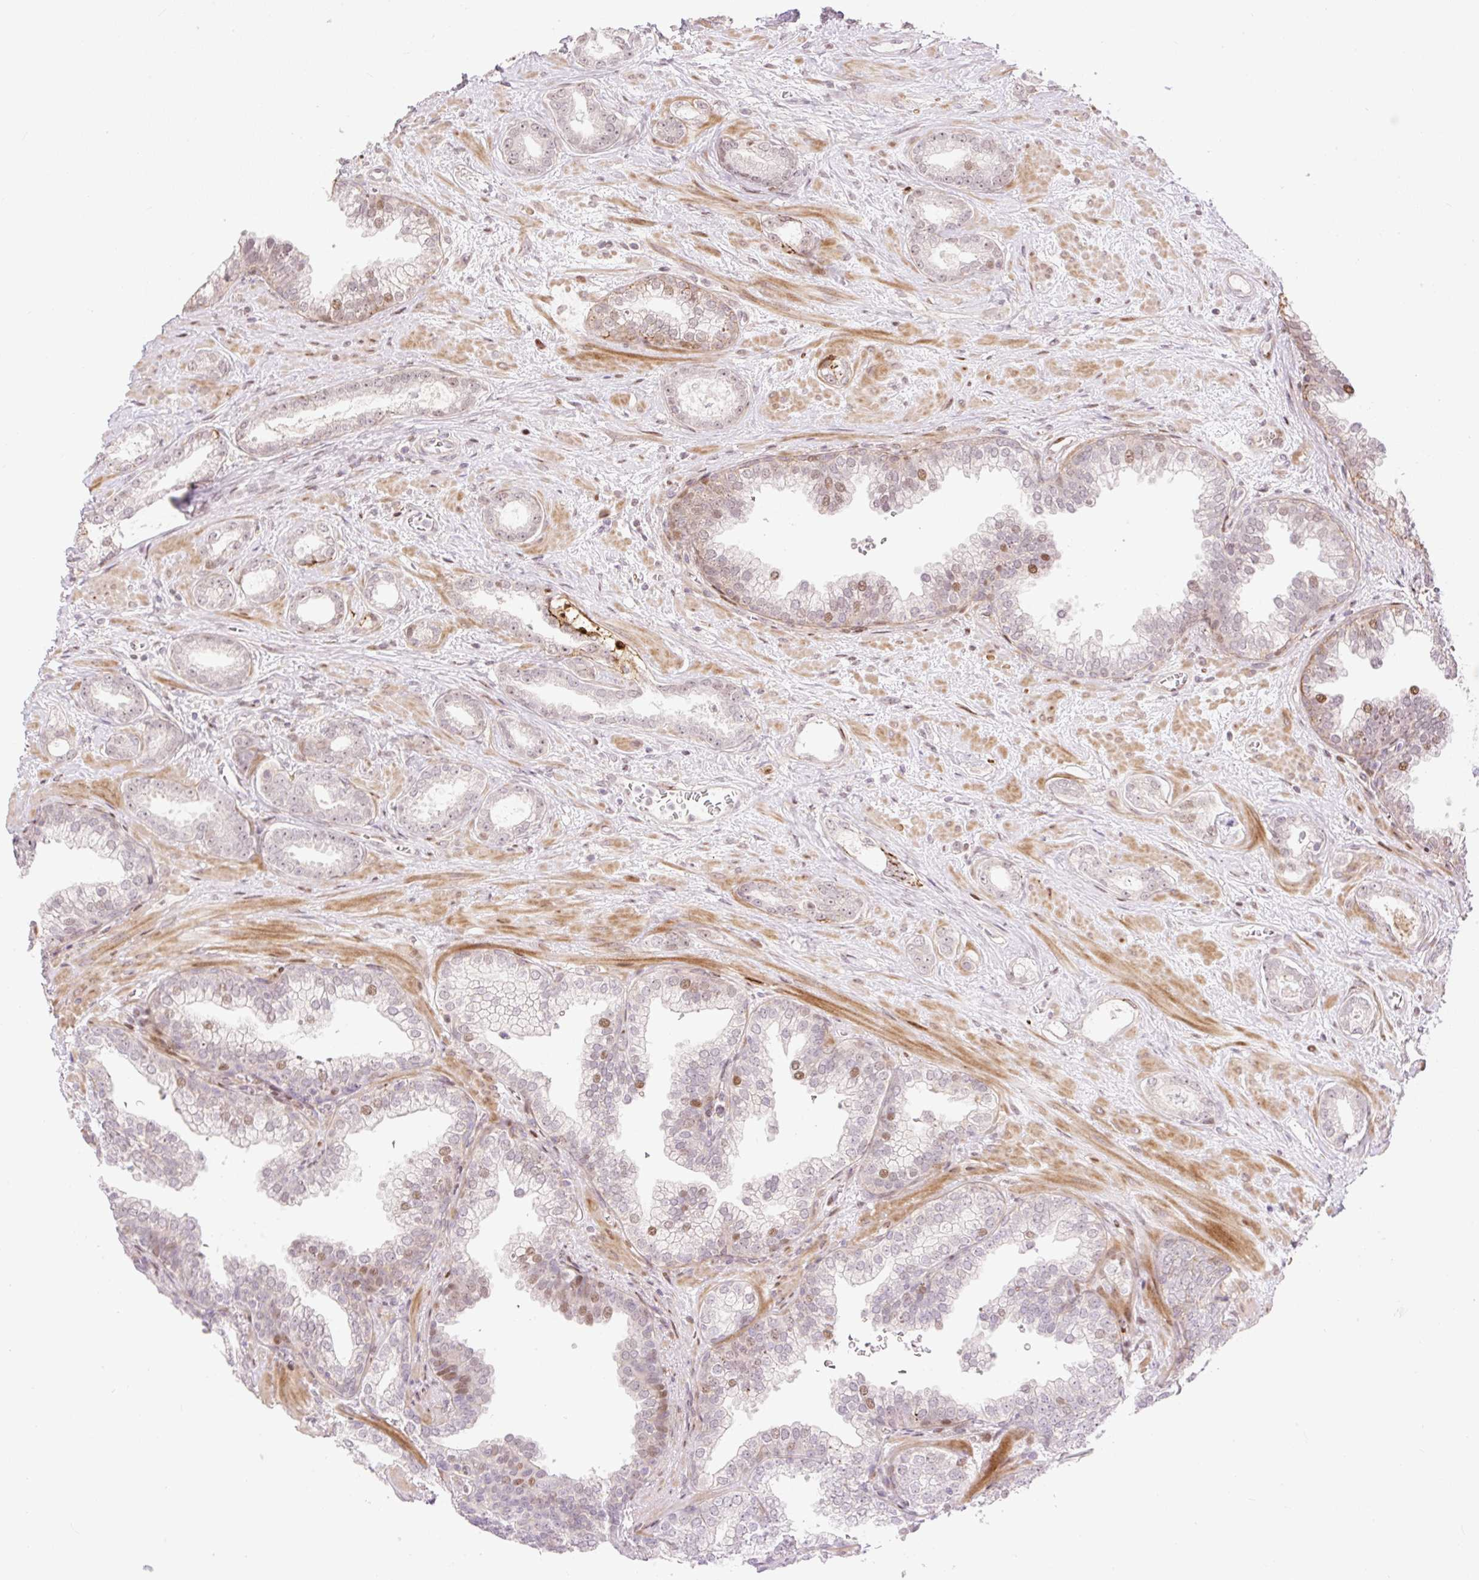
{"staining": {"intensity": "negative", "quantity": "none", "location": "none"}, "tissue": "prostate cancer", "cell_type": "Tumor cells", "image_type": "cancer", "snomed": [{"axis": "morphology", "description": "Adenocarcinoma, High grade"}, {"axis": "topography", "description": "Prostate"}], "caption": "This is an IHC image of human prostate adenocarcinoma (high-grade). There is no expression in tumor cells.", "gene": "RIPPLY3", "patient": {"sex": "male", "age": 58}}